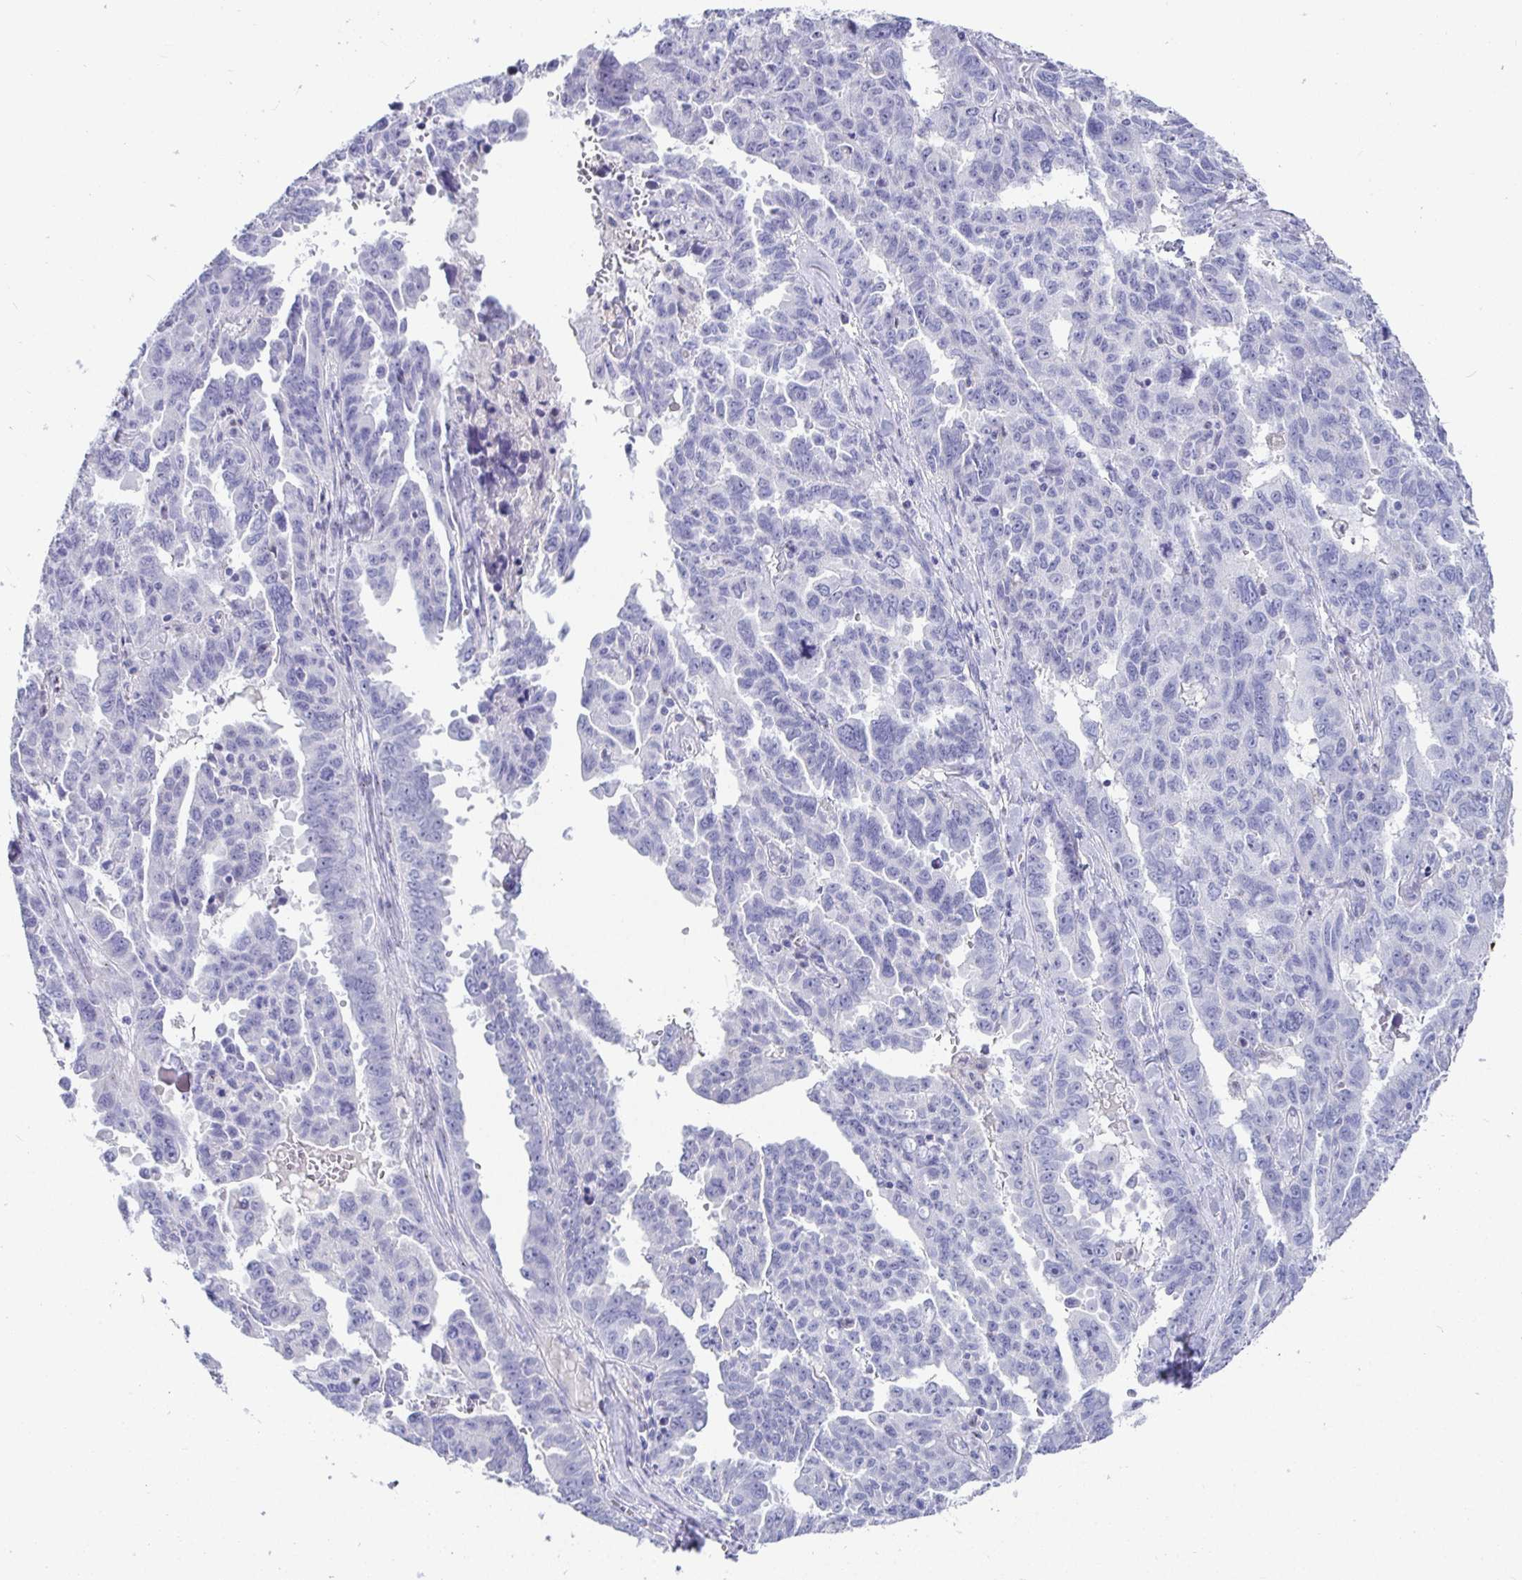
{"staining": {"intensity": "negative", "quantity": "none", "location": "none"}, "tissue": "ovarian cancer", "cell_type": "Tumor cells", "image_type": "cancer", "snomed": [{"axis": "morphology", "description": "Adenocarcinoma, NOS"}, {"axis": "morphology", "description": "Carcinoma, endometroid"}, {"axis": "topography", "description": "Ovary"}], "caption": "Histopathology image shows no protein staining in tumor cells of endometroid carcinoma (ovarian) tissue. Brightfield microscopy of immunohistochemistry stained with DAB (brown) and hematoxylin (blue), captured at high magnification.", "gene": "TMEM241", "patient": {"sex": "female", "age": 72}}